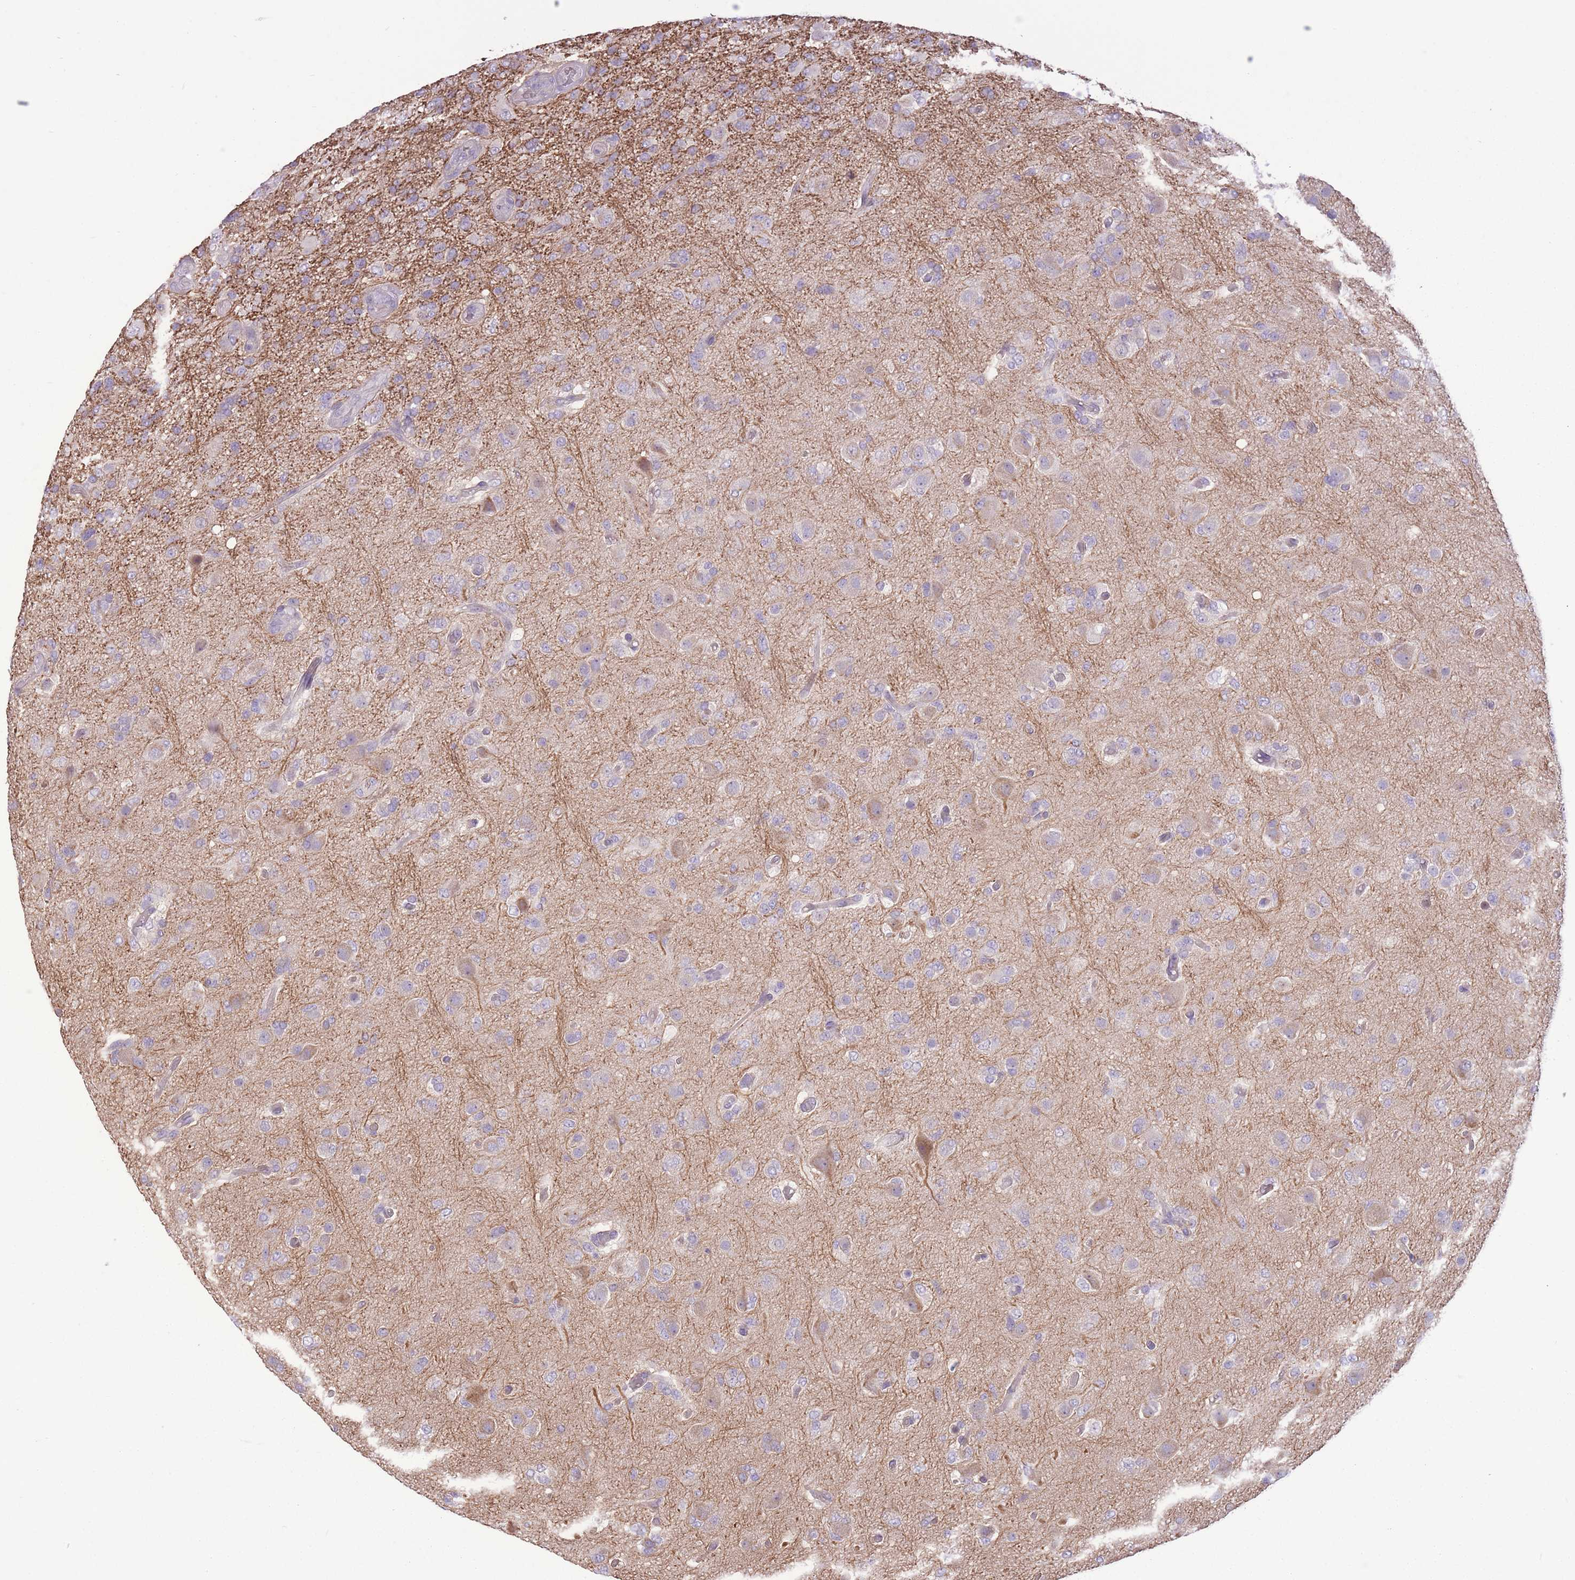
{"staining": {"intensity": "negative", "quantity": "none", "location": "none"}, "tissue": "glioma", "cell_type": "Tumor cells", "image_type": "cancer", "snomed": [{"axis": "morphology", "description": "Glioma, malignant, High grade"}, {"axis": "topography", "description": "Brain"}], "caption": "Immunohistochemistry (IHC) photomicrograph of human glioma stained for a protein (brown), which exhibits no staining in tumor cells. (DAB immunohistochemistry with hematoxylin counter stain).", "gene": "WDR70", "patient": {"sex": "female", "age": 74}}